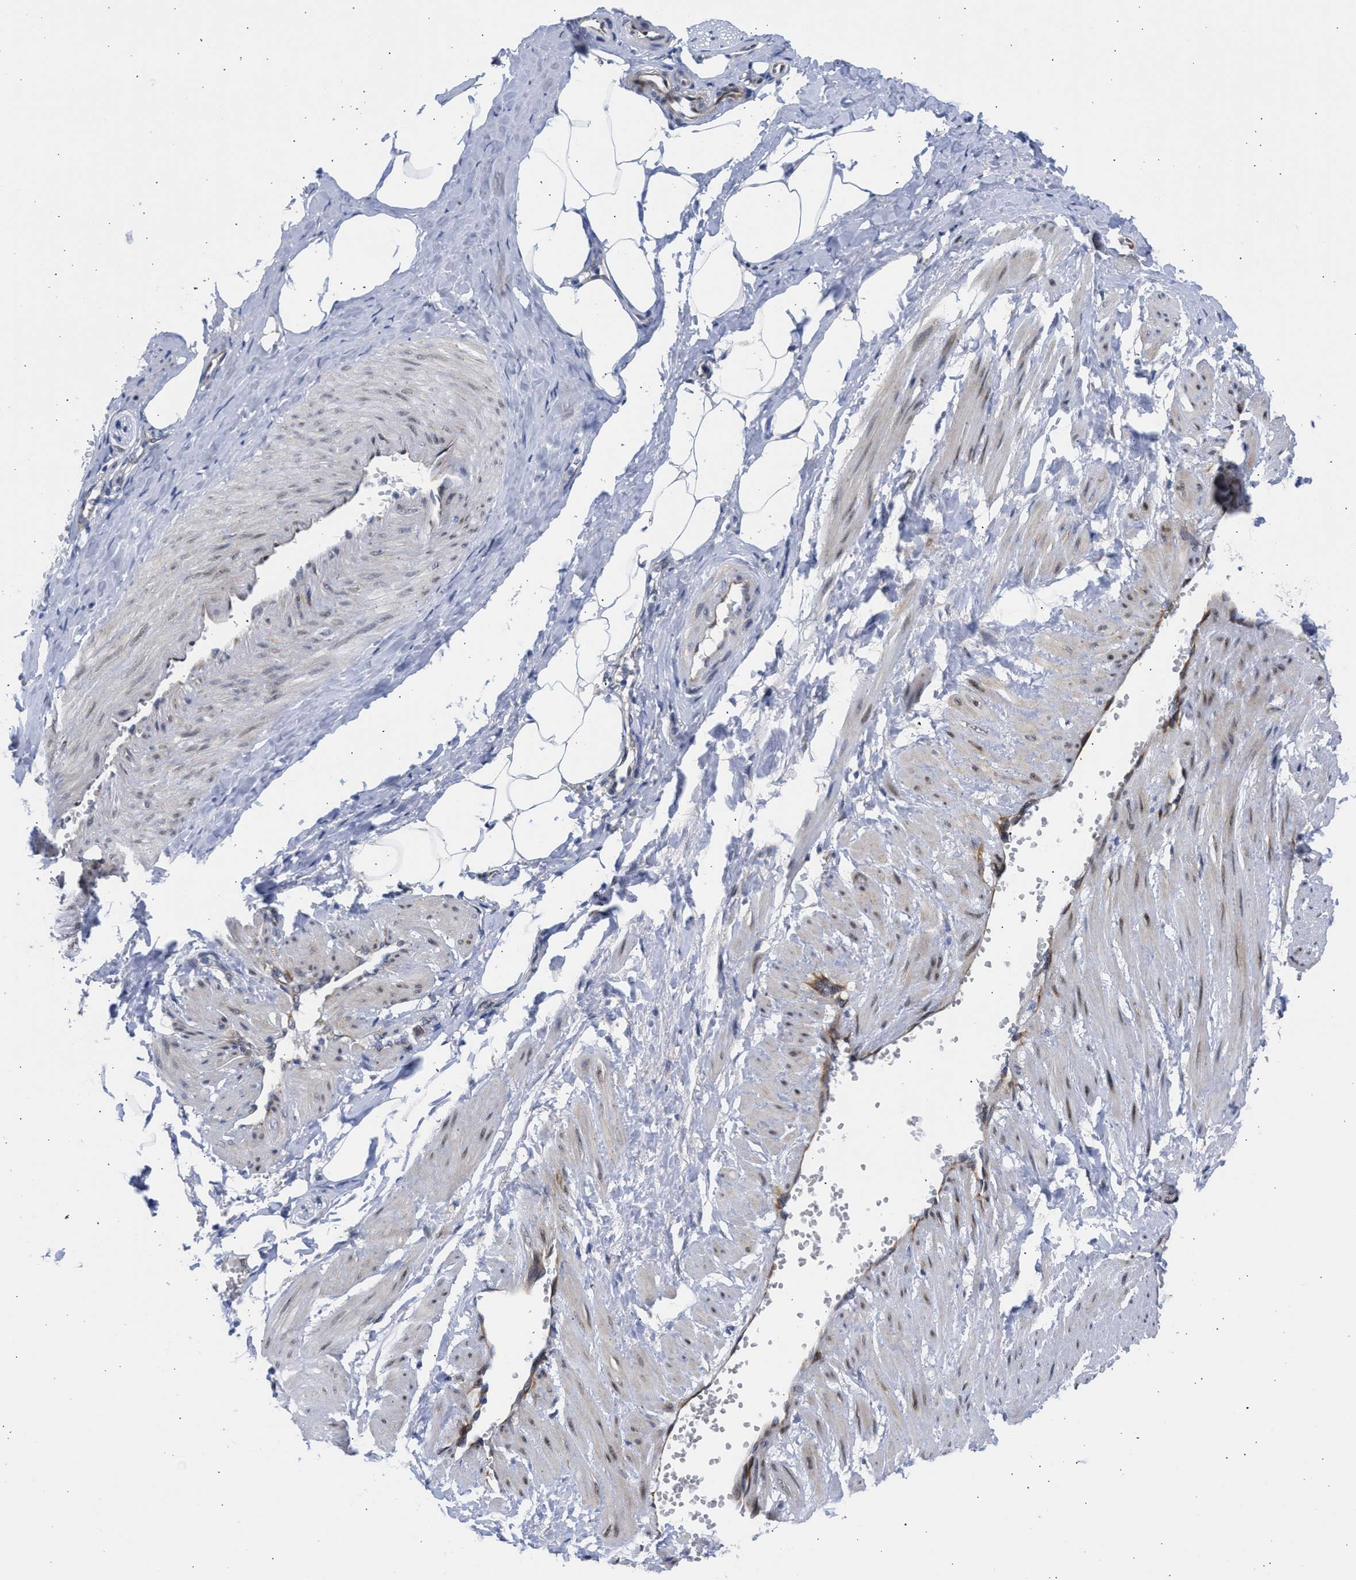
{"staining": {"intensity": "negative", "quantity": "none", "location": "none"}, "tissue": "adipose tissue", "cell_type": "Adipocytes", "image_type": "normal", "snomed": [{"axis": "morphology", "description": "Normal tissue, NOS"}, {"axis": "topography", "description": "Soft tissue"}, {"axis": "topography", "description": "Vascular tissue"}], "caption": "Immunohistochemistry (IHC) photomicrograph of benign human adipose tissue stained for a protein (brown), which demonstrates no expression in adipocytes. The staining is performed using DAB brown chromogen with nuclei counter-stained in using hematoxylin.", "gene": "NUP35", "patient": {"sex": "female", "age": 35}}